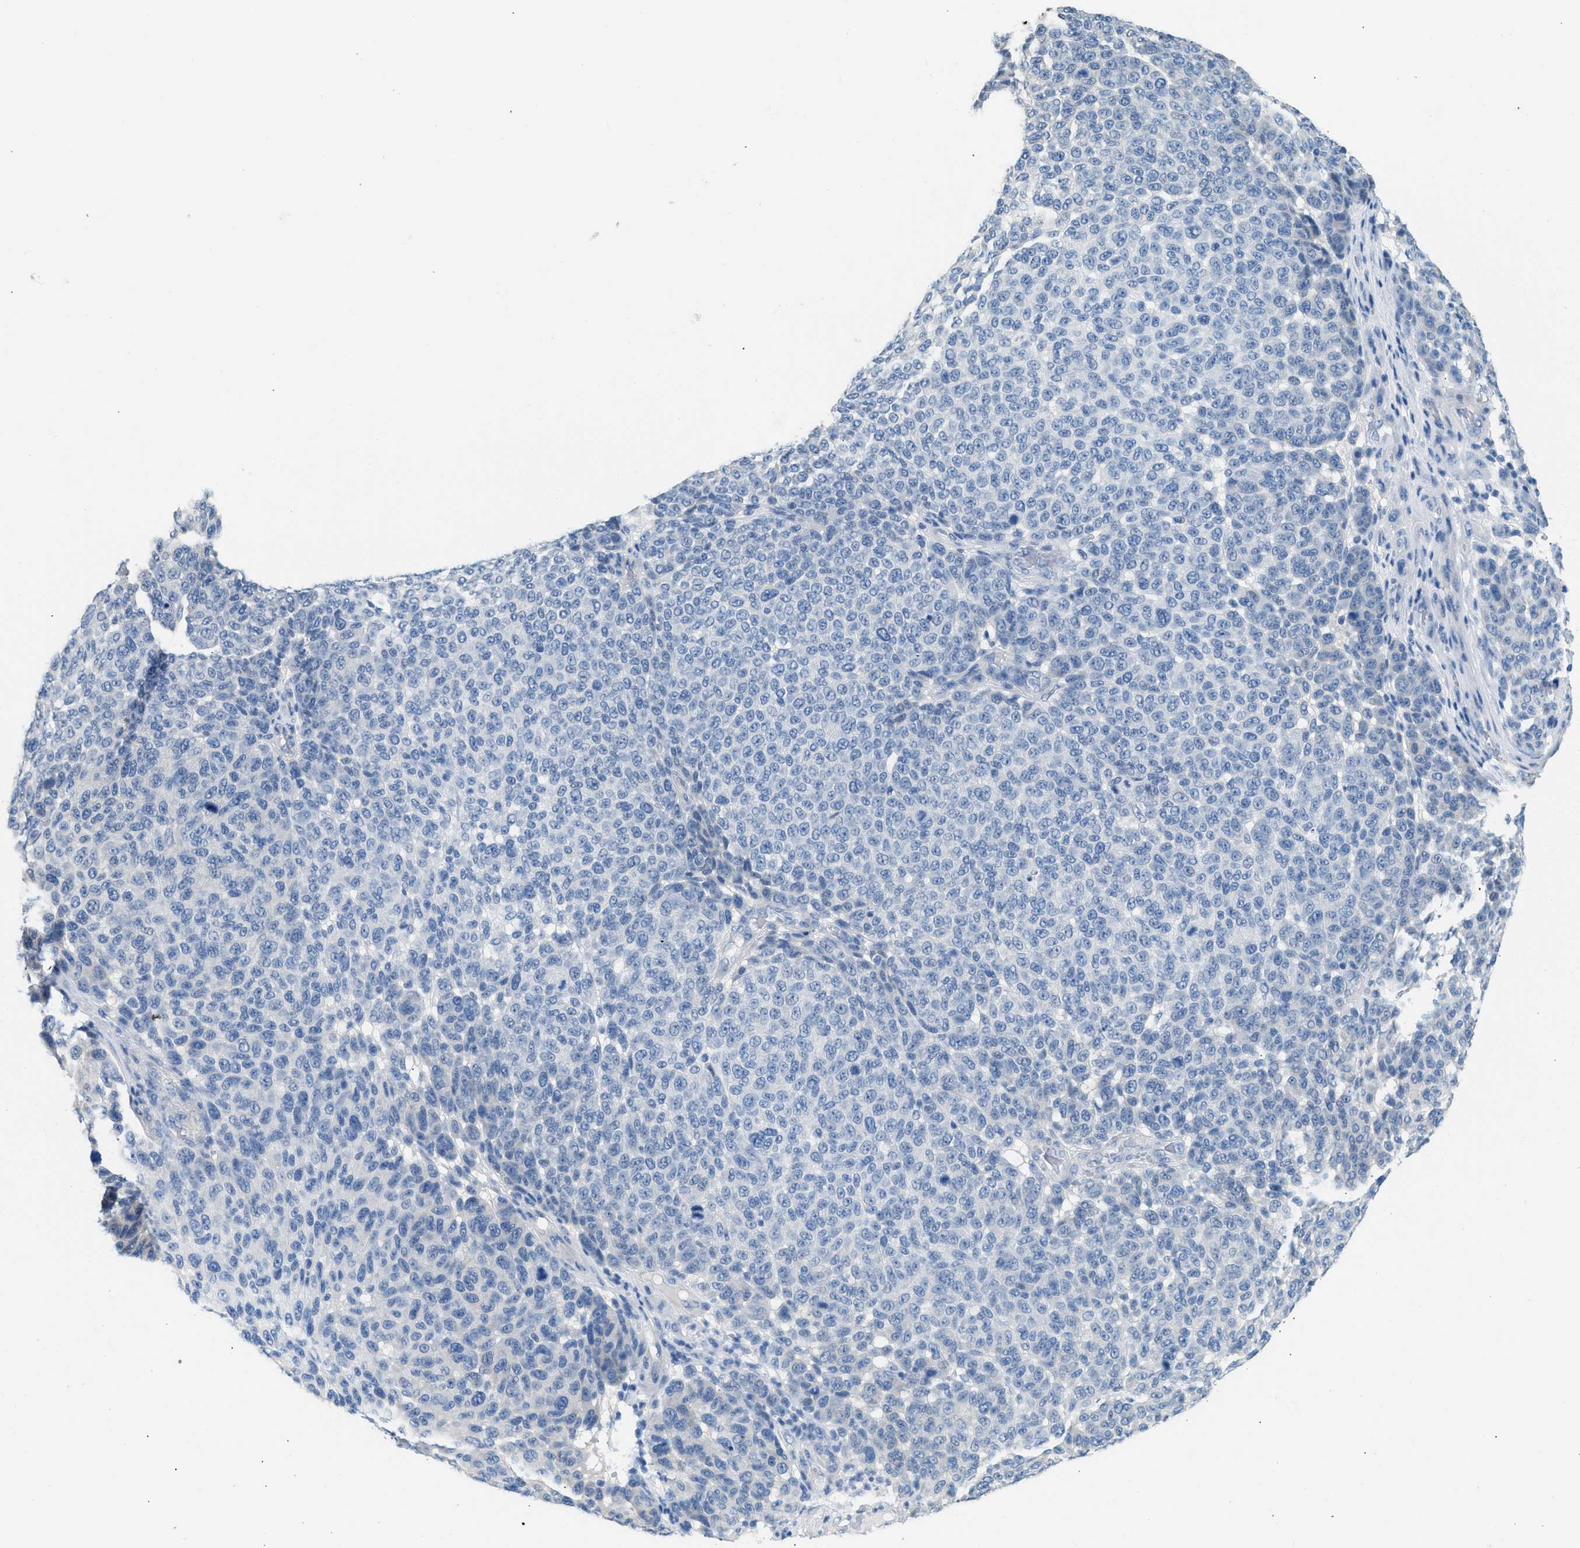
{"staining": {"intensity": "negative", "quantity": "none", "location": "none"}, "tissue": "melanoma", "cell_type": "Tumor cells", "image_type": "cancer", "snomed": [{"axis": "morphology", "description": "Malignant melanoma, NOS"}, {"axis": "topography", "description": "Skin"}], "caption": "This is a histopathology image of immunohistochemistry staining of malignant melanoma, which shows no expression in tumor cells.", "gene": "SPAM1", "patient": {"sex": "male", "age": 59}}